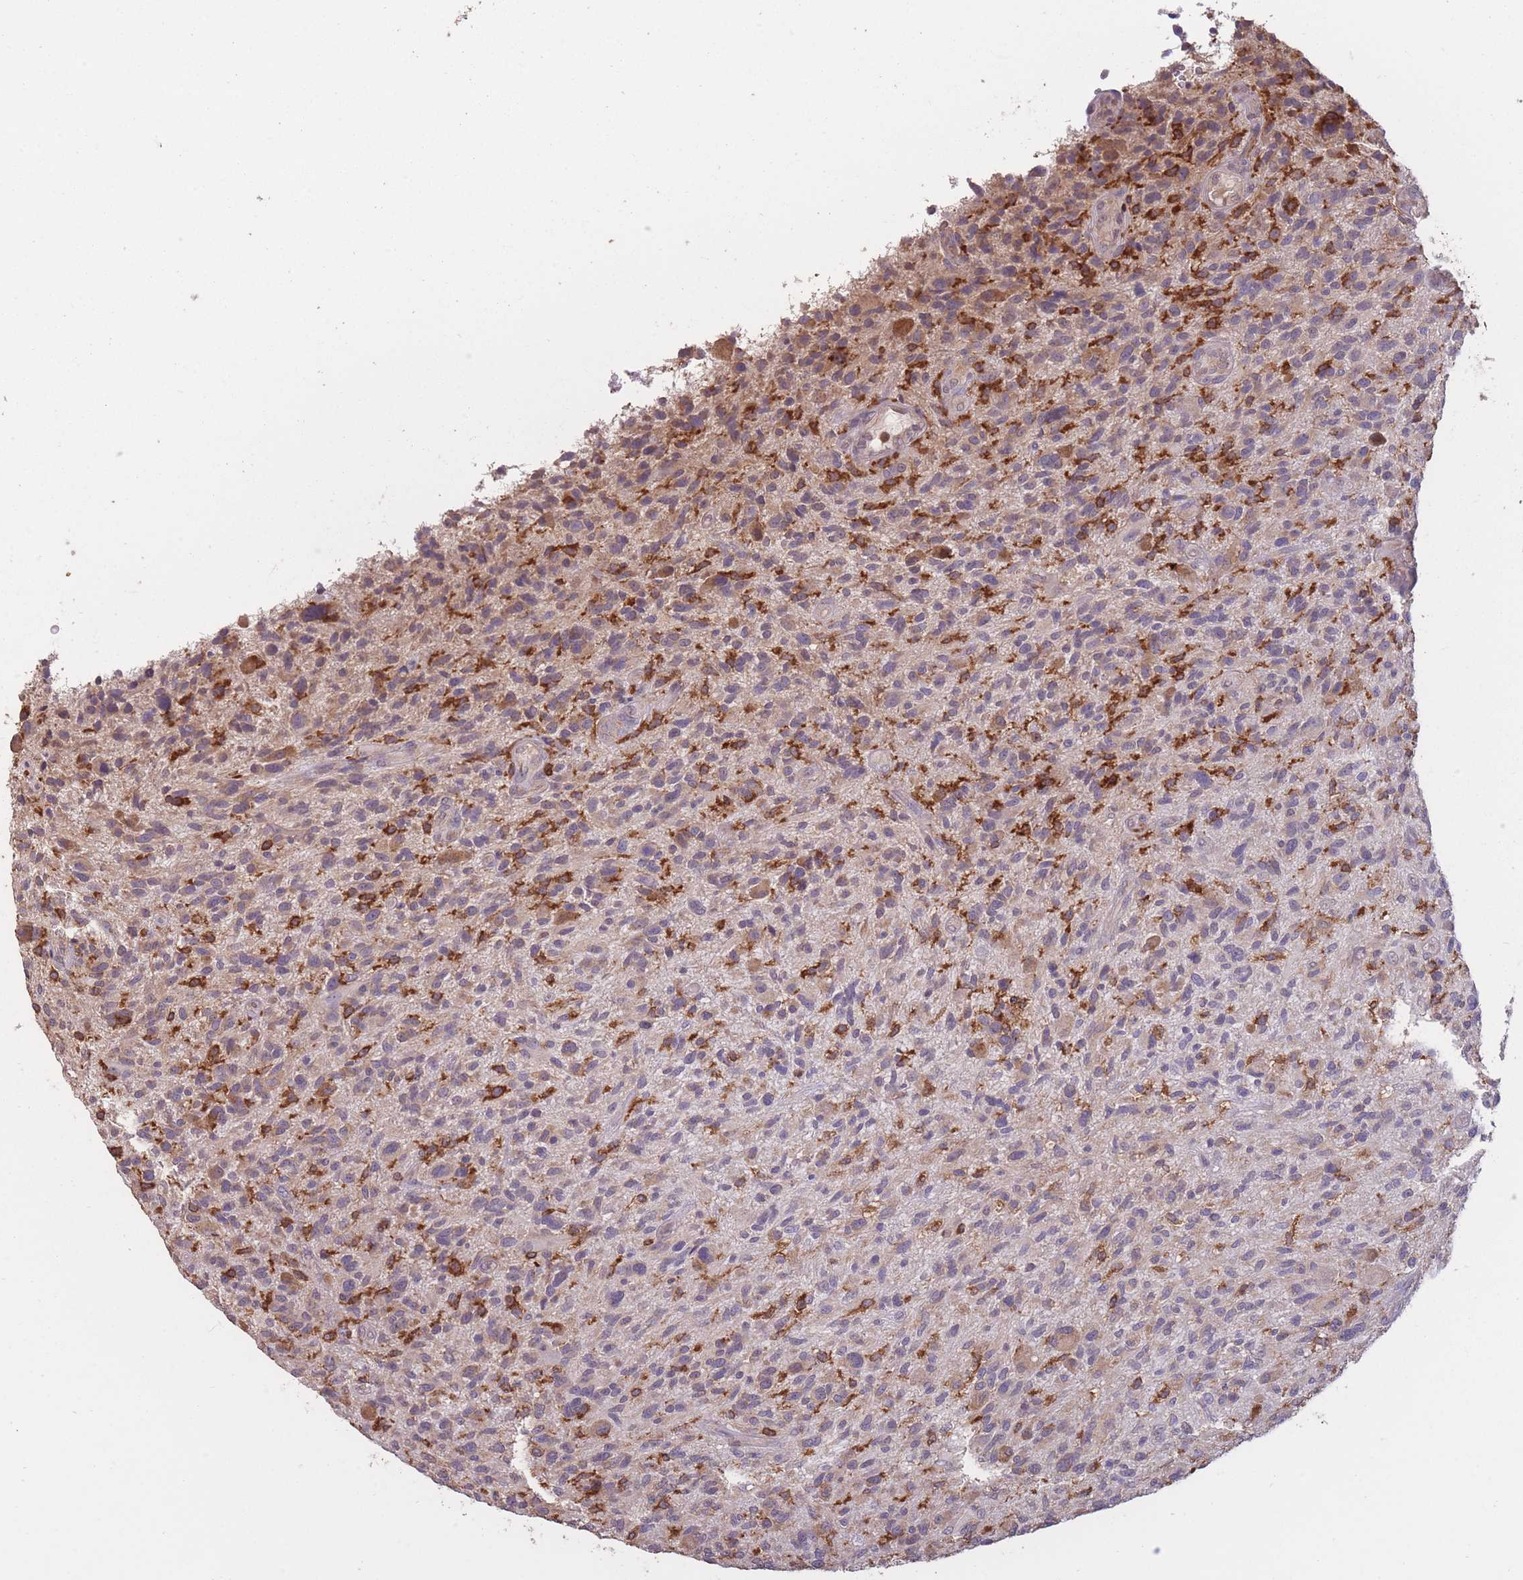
{"staining": {"intensity": "moderate", "quantity": "25%-75%", "location": "cytoplasmic/membranous"}, "tissue": "glioma", "cell_type": "Tumor cells", "image_type": "cancer", "snomed": [{"axis": "morphology", "description": "Glioma, malignant, High grade"}, {"axis": "topography", "description": "Brain"}], "caption": "There is medium levels of moderate cytoplasmic/membranous expression in tumor cells of glioma, as demonstrated by immunohistochemical staining (brown color).", "gene": "GMIP", "patient": {"sex": "male", "age": 47}}